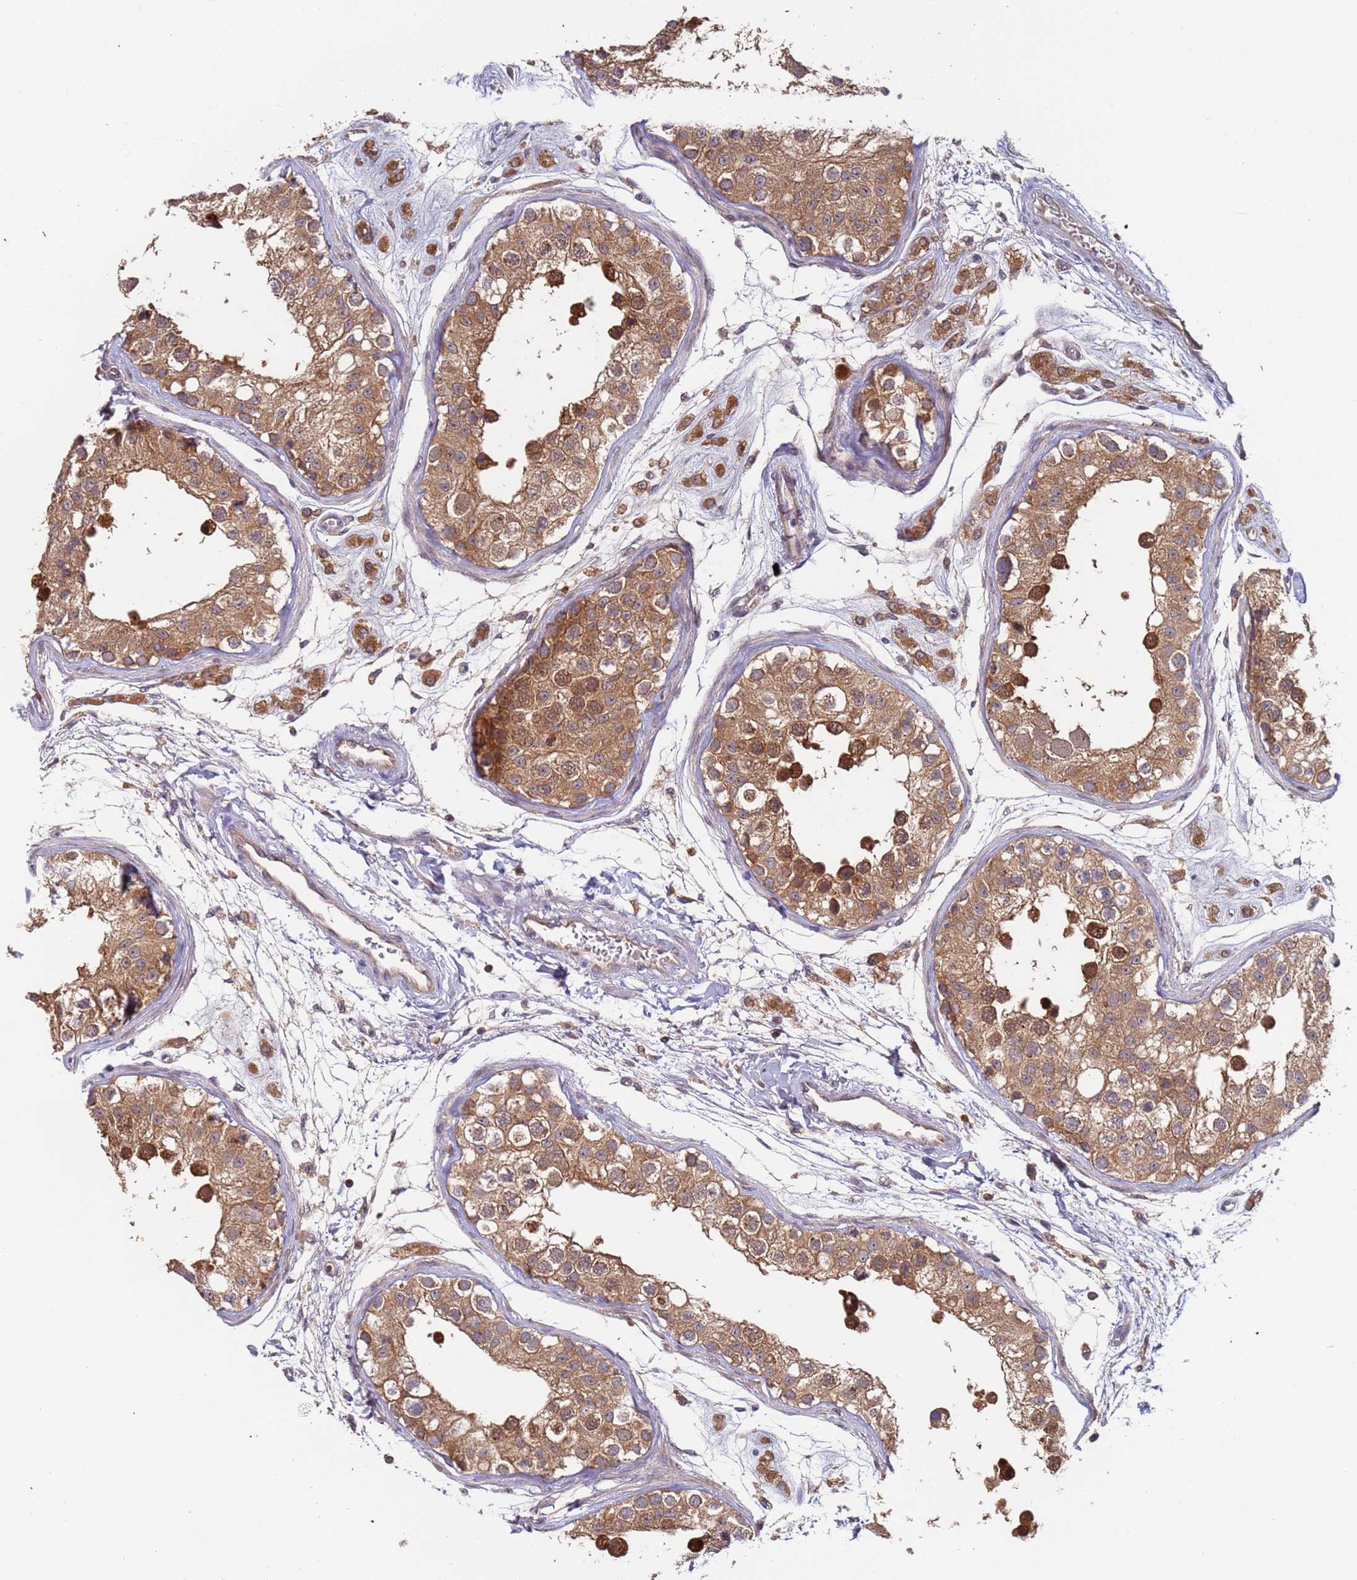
{"staining": {"intensity": "strong", "quantity": ">75%", "location": "cytoplasmic/membranous"}, "tissue": "testis", "cell_type": "Cells in seminiferous ducts", "image_type": "normal", "snomed": [{"axis": "morphology", "description": "Normal tissue, NOS"}, {"axis": "morphology", "description": "Adenocarcinoma, metastatic, NOS"}, {"axis": "topography", "description": "Testis"}], "caption": "Cells in seminiferous ducts exhibit high levels of strong cytoplasmic/membranous expression in approximately >75% of cells in normal human testis. The staining was performed using DAB to visualize the protein expression in brown, while the nuclei were stained in blue with hematoxylin (Magnification: 20x).", "gene": "OR5A2", "patient": {"sex": "male", "age": 26}}